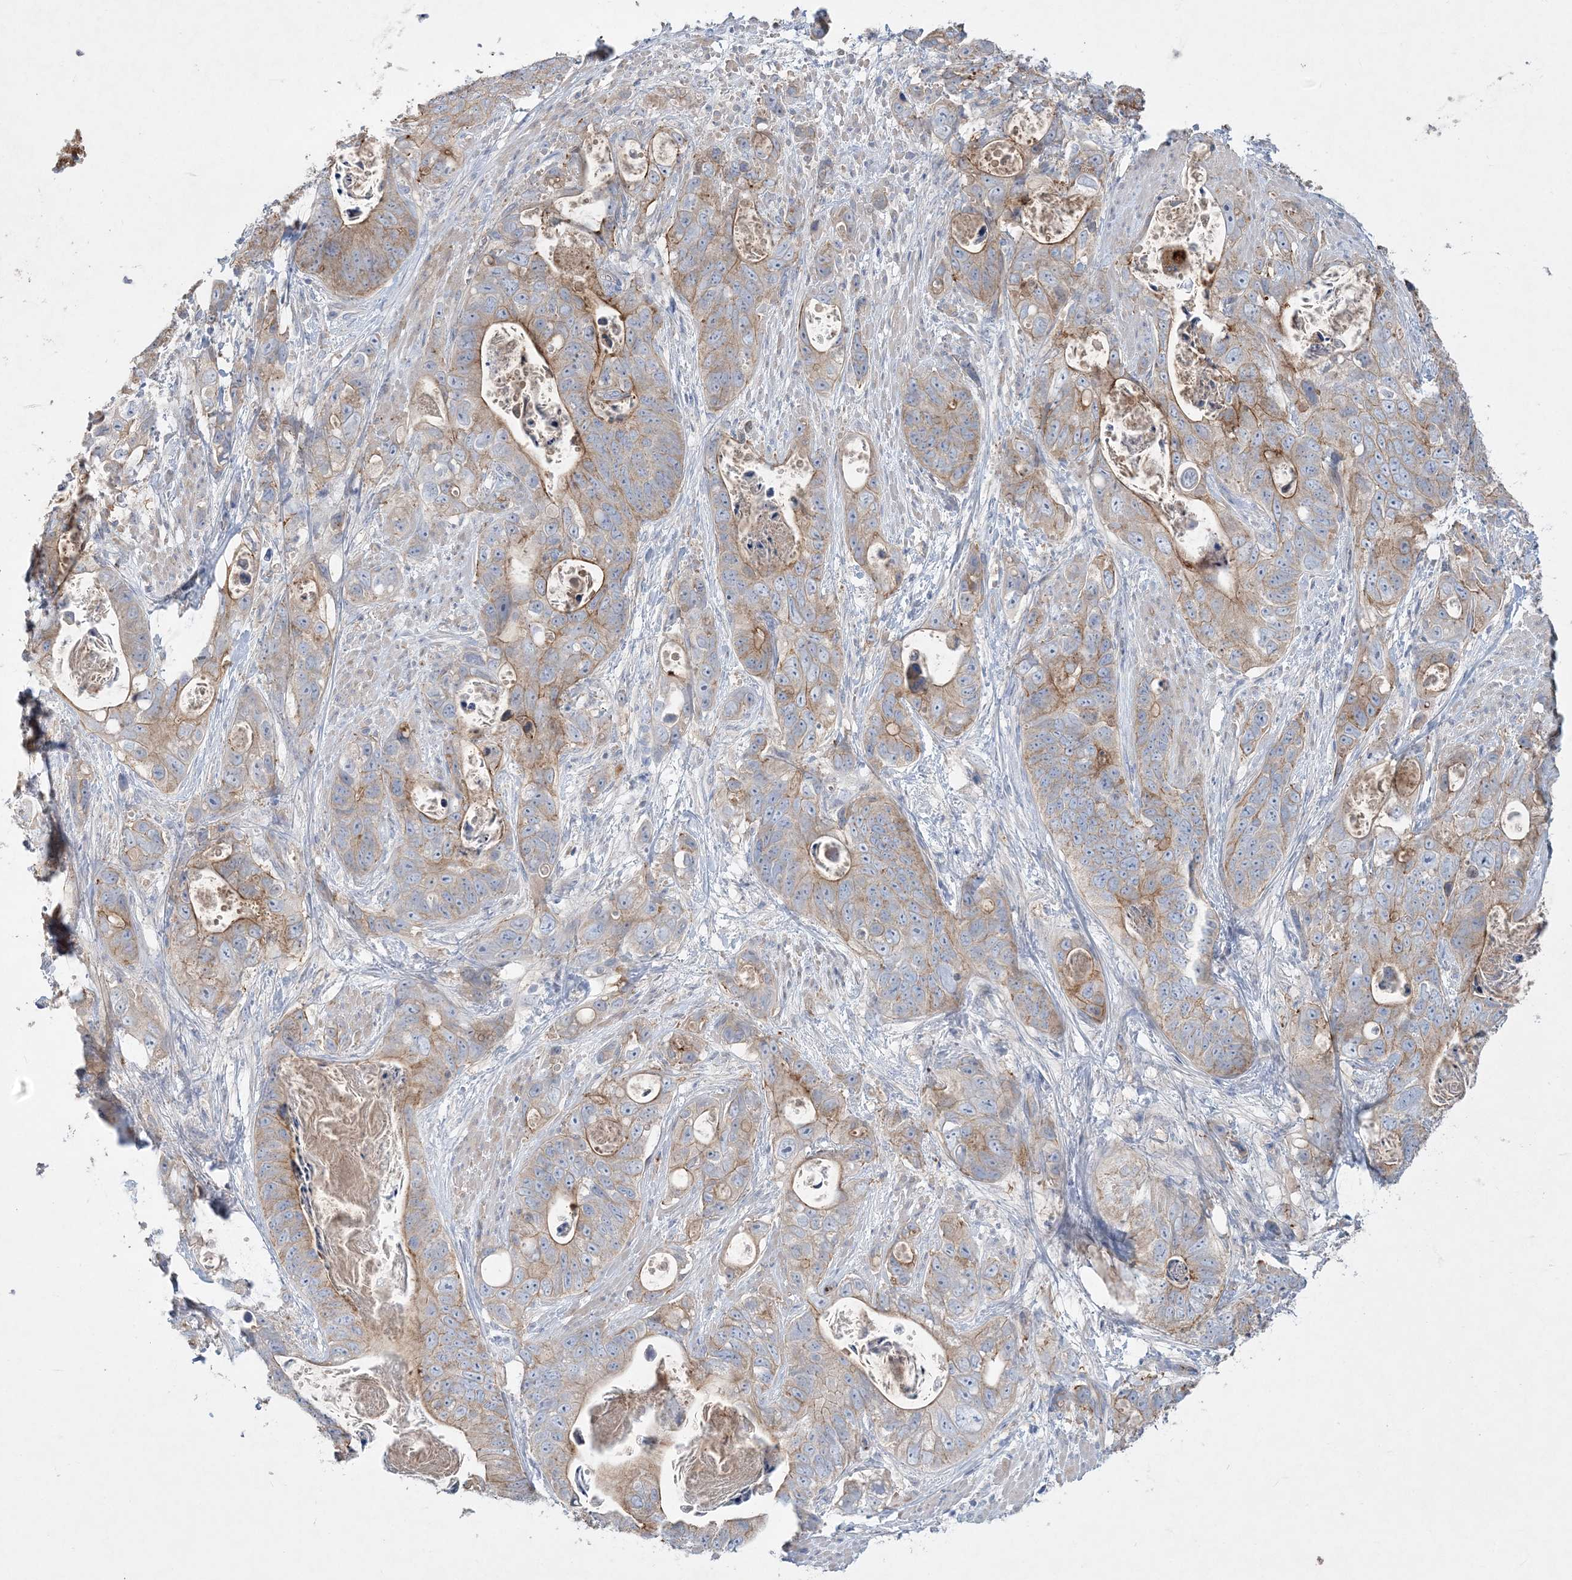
{"staining": {"intensity": "moderate", "quantity": "<25%", "location": "cytoplasmic/membranous"}, "tissue": "stomach cancer", "cell_type": "Tumor cells", "image_type": "cancer", "snomed": [{"axis": "morphology", "description": "Adenocarcinoma, NOS"}, {"axis": "topography", "description": "Stomach"}], "caption": "Immunohistochemistry (IHC) (DAB) staining of stomach cancer (adenocarcinoma) reveals moderate cytoplasmic/membranous protein positivity in about <25% of tumor cells.", "gene": "ADCK2", "patient": {"sex": "female", "age": 89}}